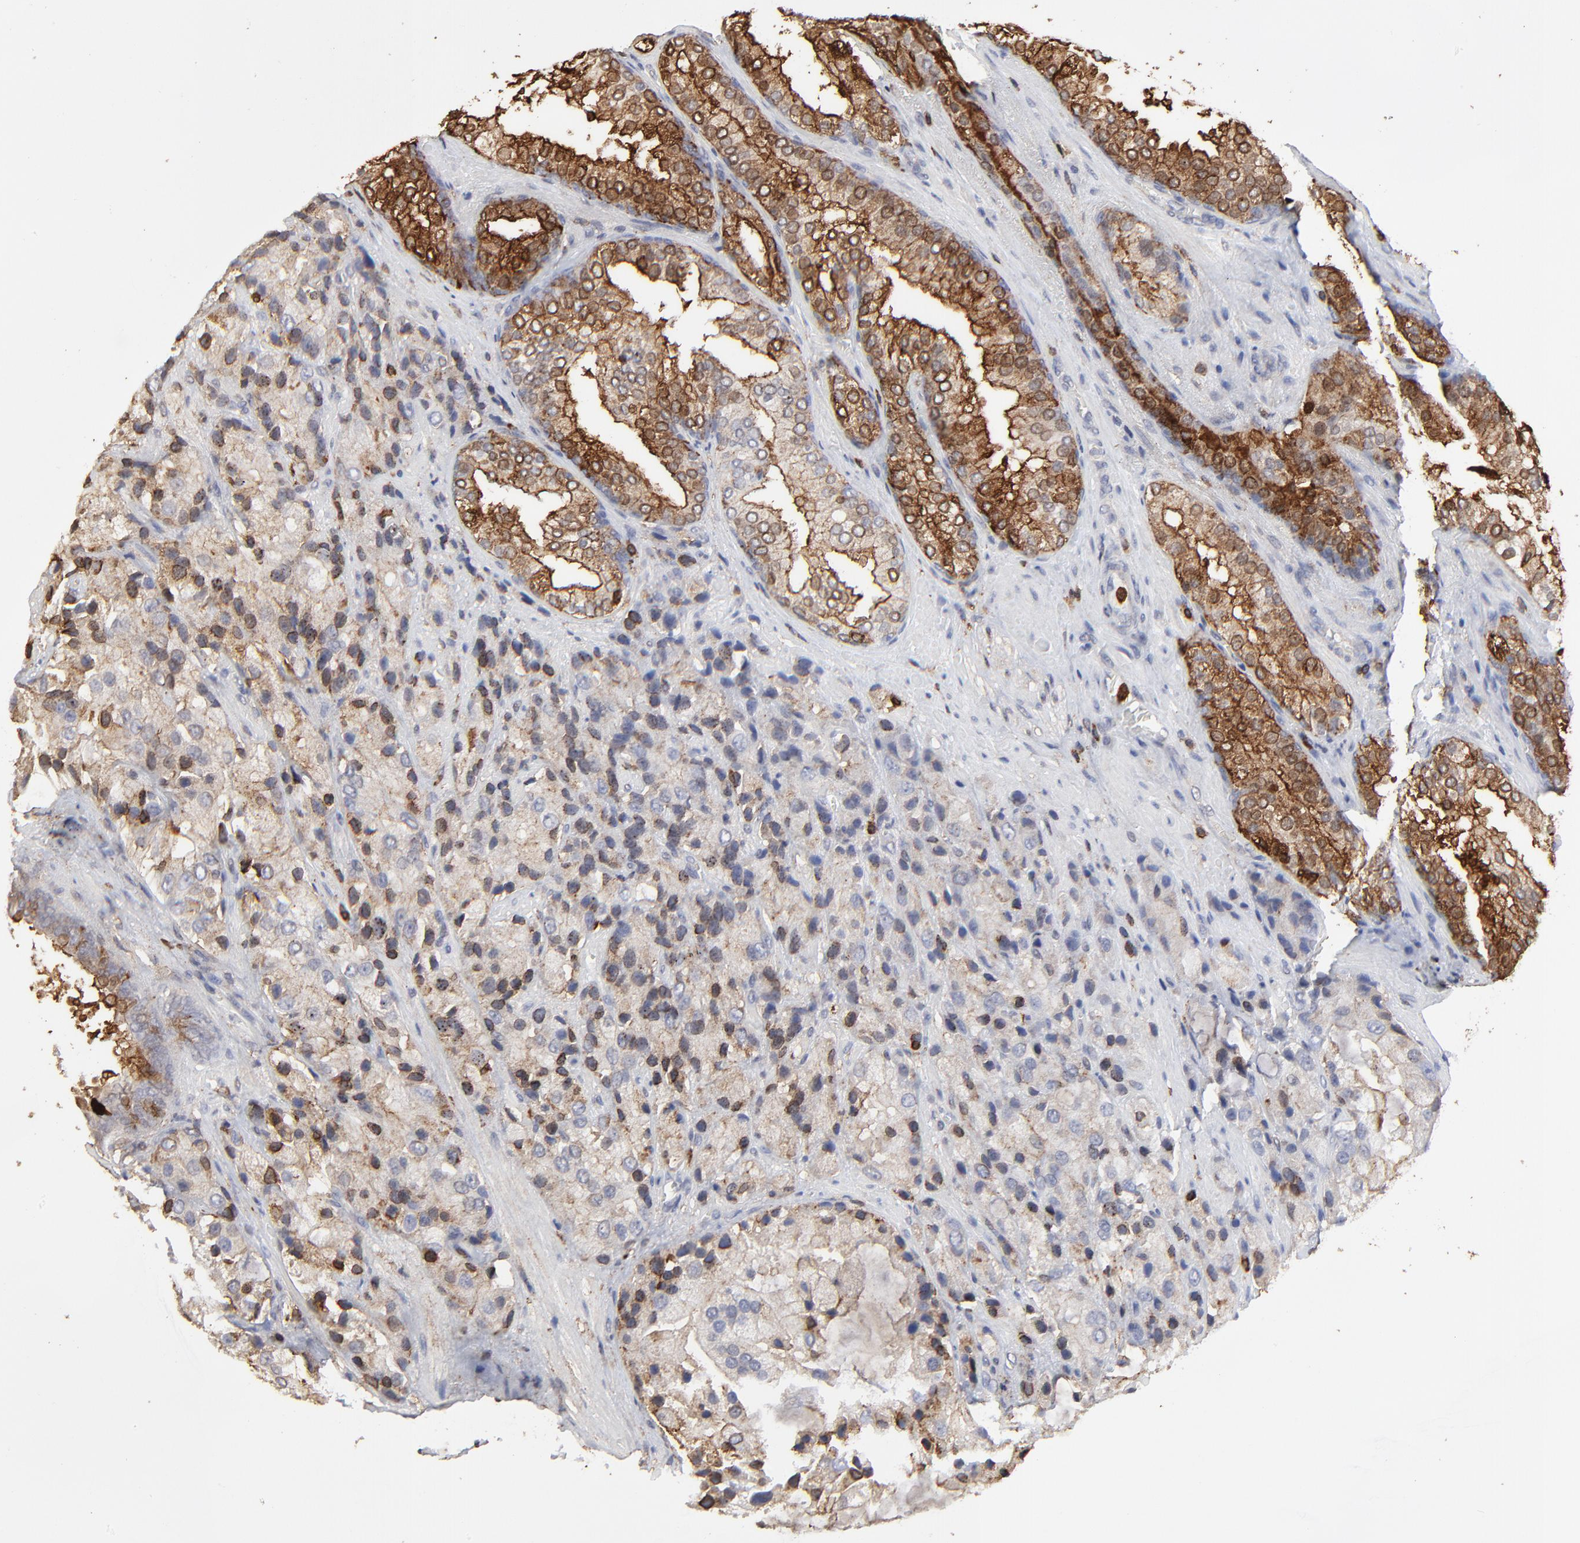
{"staining": {"intensity": "weak", "quantity": ">75%", "location": "cytoplasmic/membranous,nuclear"}, "tissue": "prostate cancer", "cell_type": "Tumor cells", "image_type": "cancer", "snomed": [{"axis": "morphology", "description": "Adenocarcinoma, High grade"}, {"axis": "topography", "description": "Prostate"}], "caption": "Weak cytoplasmic/membranous and nuclear positivity for a protein is seen in approximately >75% of tumor cells of prostate cancer using immunohistochemistry (IHC).", "gene": "SLC6A14", "patient": {"sex": "male", "age": 70}}